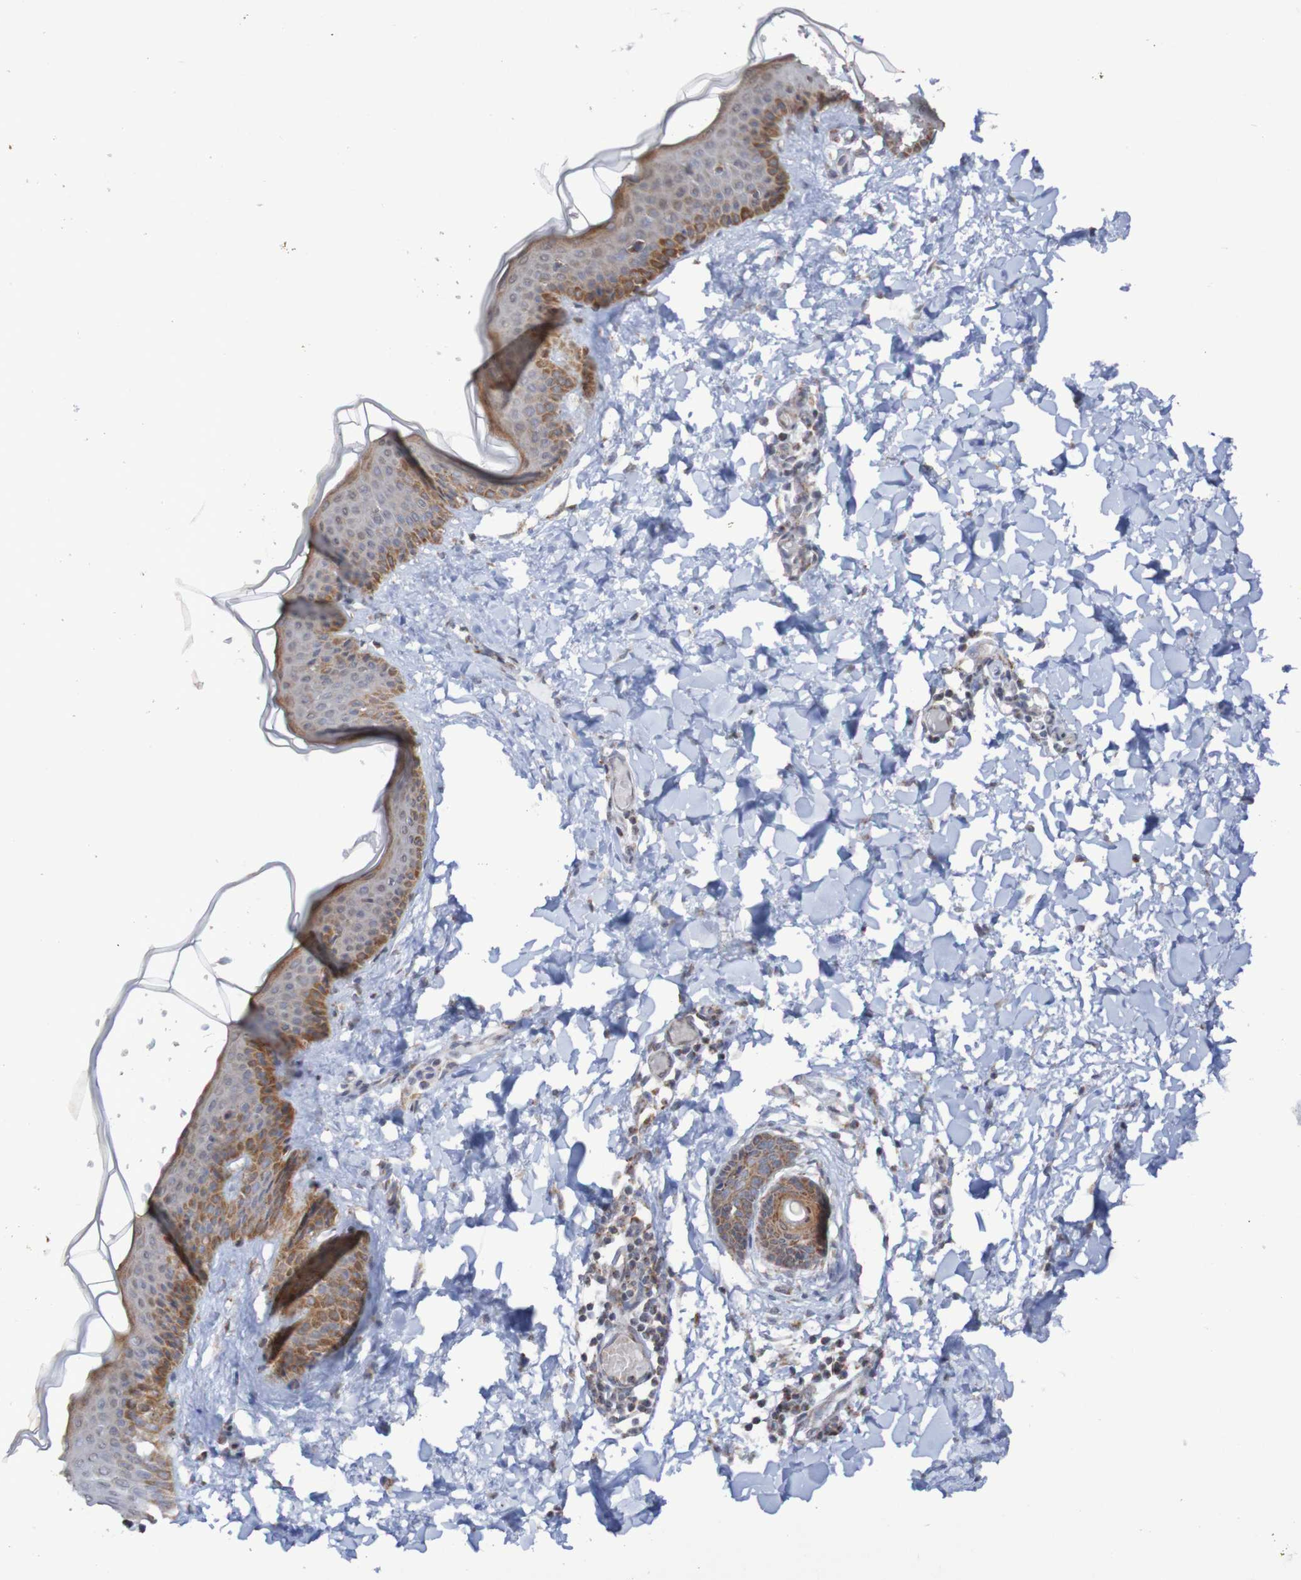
{"staining": {"intensity": "weak", "quantity": "25%-75%", "location": "cytoplasmic/membranous"}, "tissue": "skin", "cell_type": "Fibroblasts", "image_type": "normal", "snomed": [{"axis": "morphology", "description": "Normal tissue, NOS"}, {"axis": "topography", "description": "Skin"}], "caption": "The micrograph exhibits staining of normal skin, revealing weak cytoplasmic/membranous protein expression (brown color) within fibroblasts. (DAB IHC with brightfield microscopy, high magnification).", "gene": "DVL1", "patient": {"sex": "female", "age": 17}}